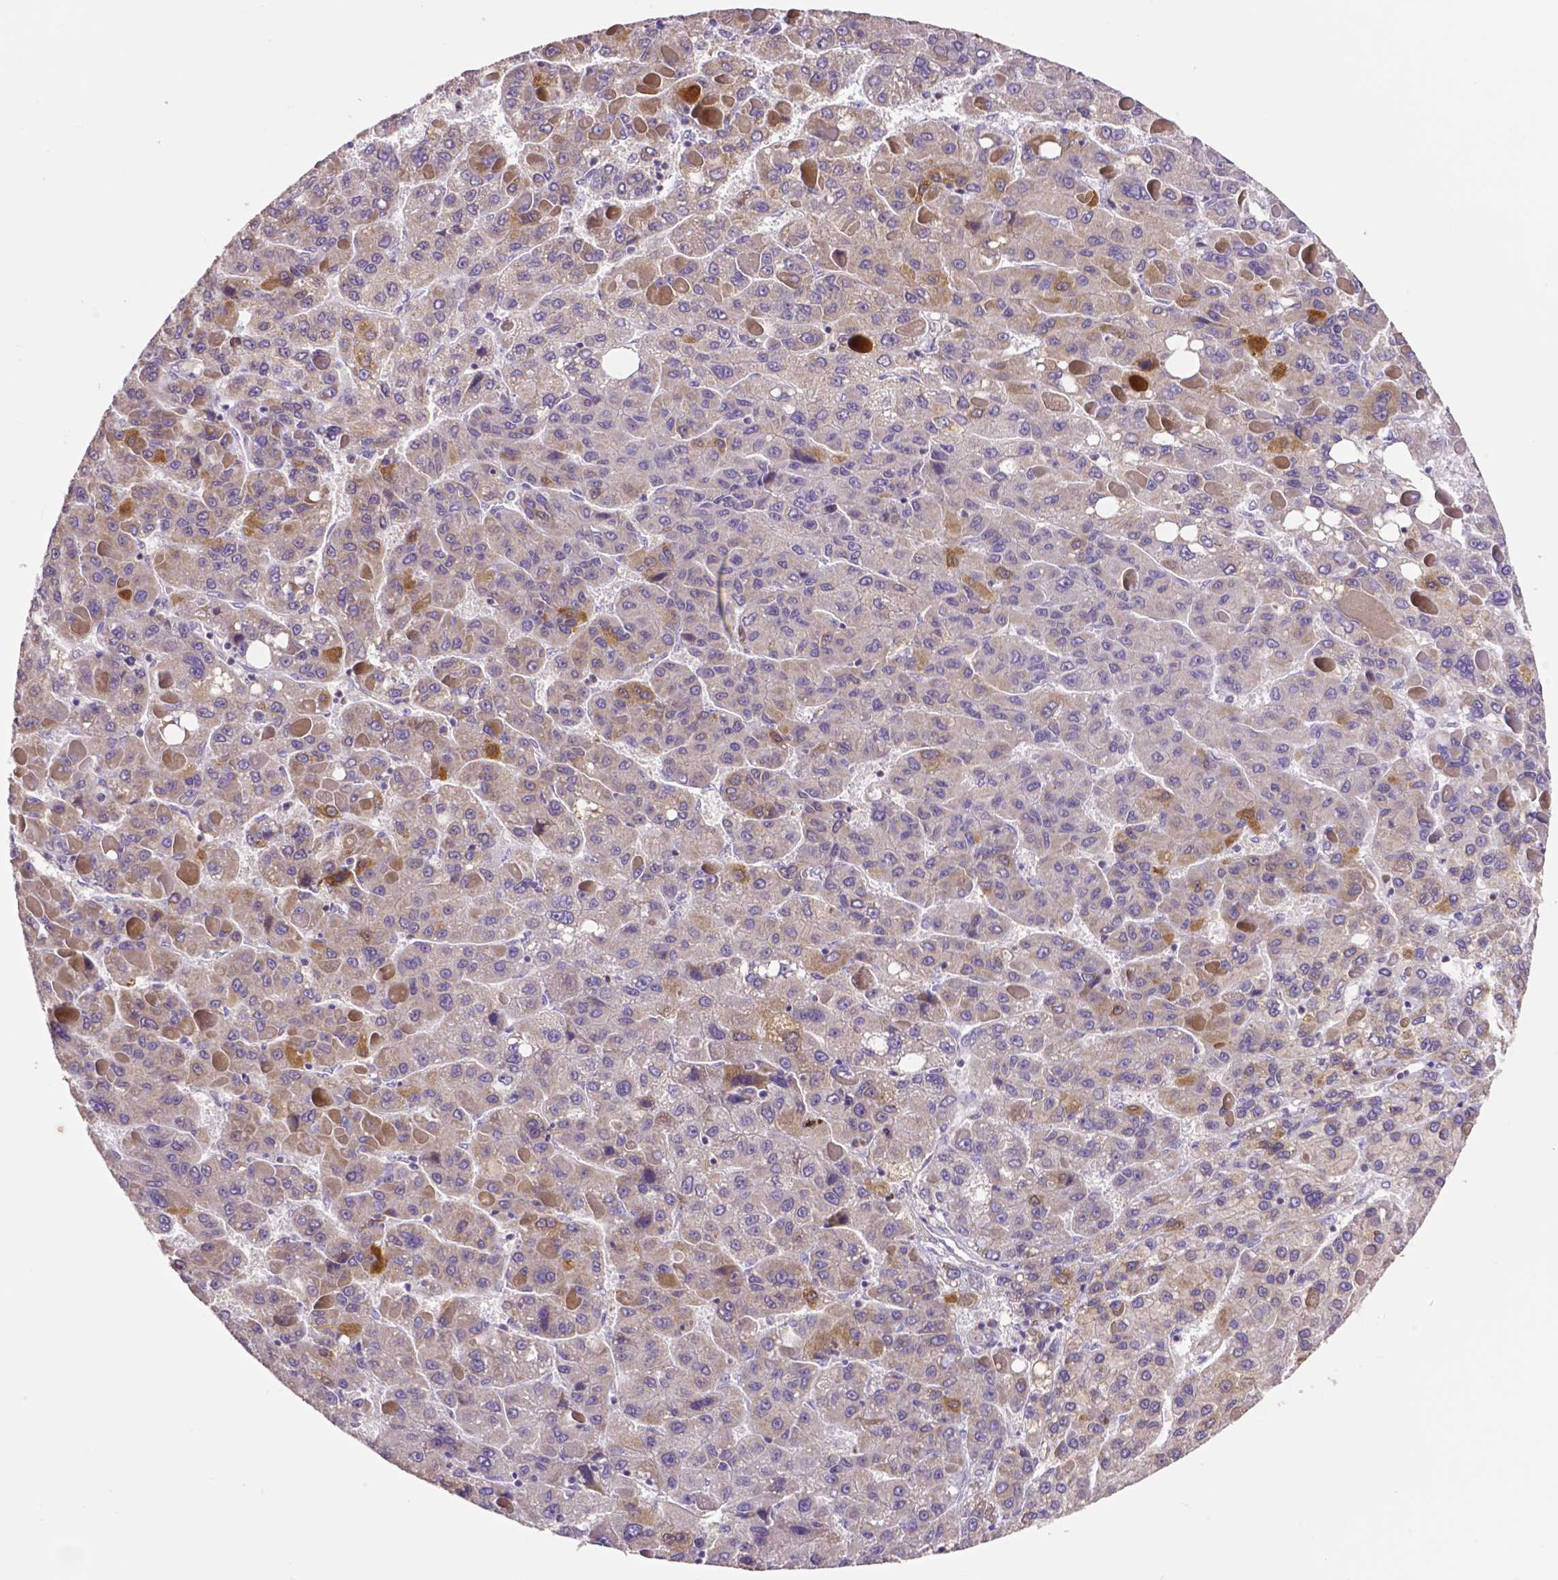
{"staining": {"intensity": "moderate", "quantity": "25%-75%", "location": "cytoplasmic/membranous"}, "tissue": "liver cancer", "cell_type": "Tumor cells", "image_type": "cancer", "snomed": [{"axis": "morphology", "description": "Carcinoma, Hepatocellular, NOS"}, {"axis": "topography", "description": "Liver"}], "caption": "Immunohistochemical staining of liver hepatocellular carcinoma displays moderate cytoplasmic/membranous protein positivity in about 25%-75% of tumor cells. The protein is shown in brown color, while the nuclei are stained blue.", "gene": "MCL1", "patient": {"sex": "female", "age": 82}}